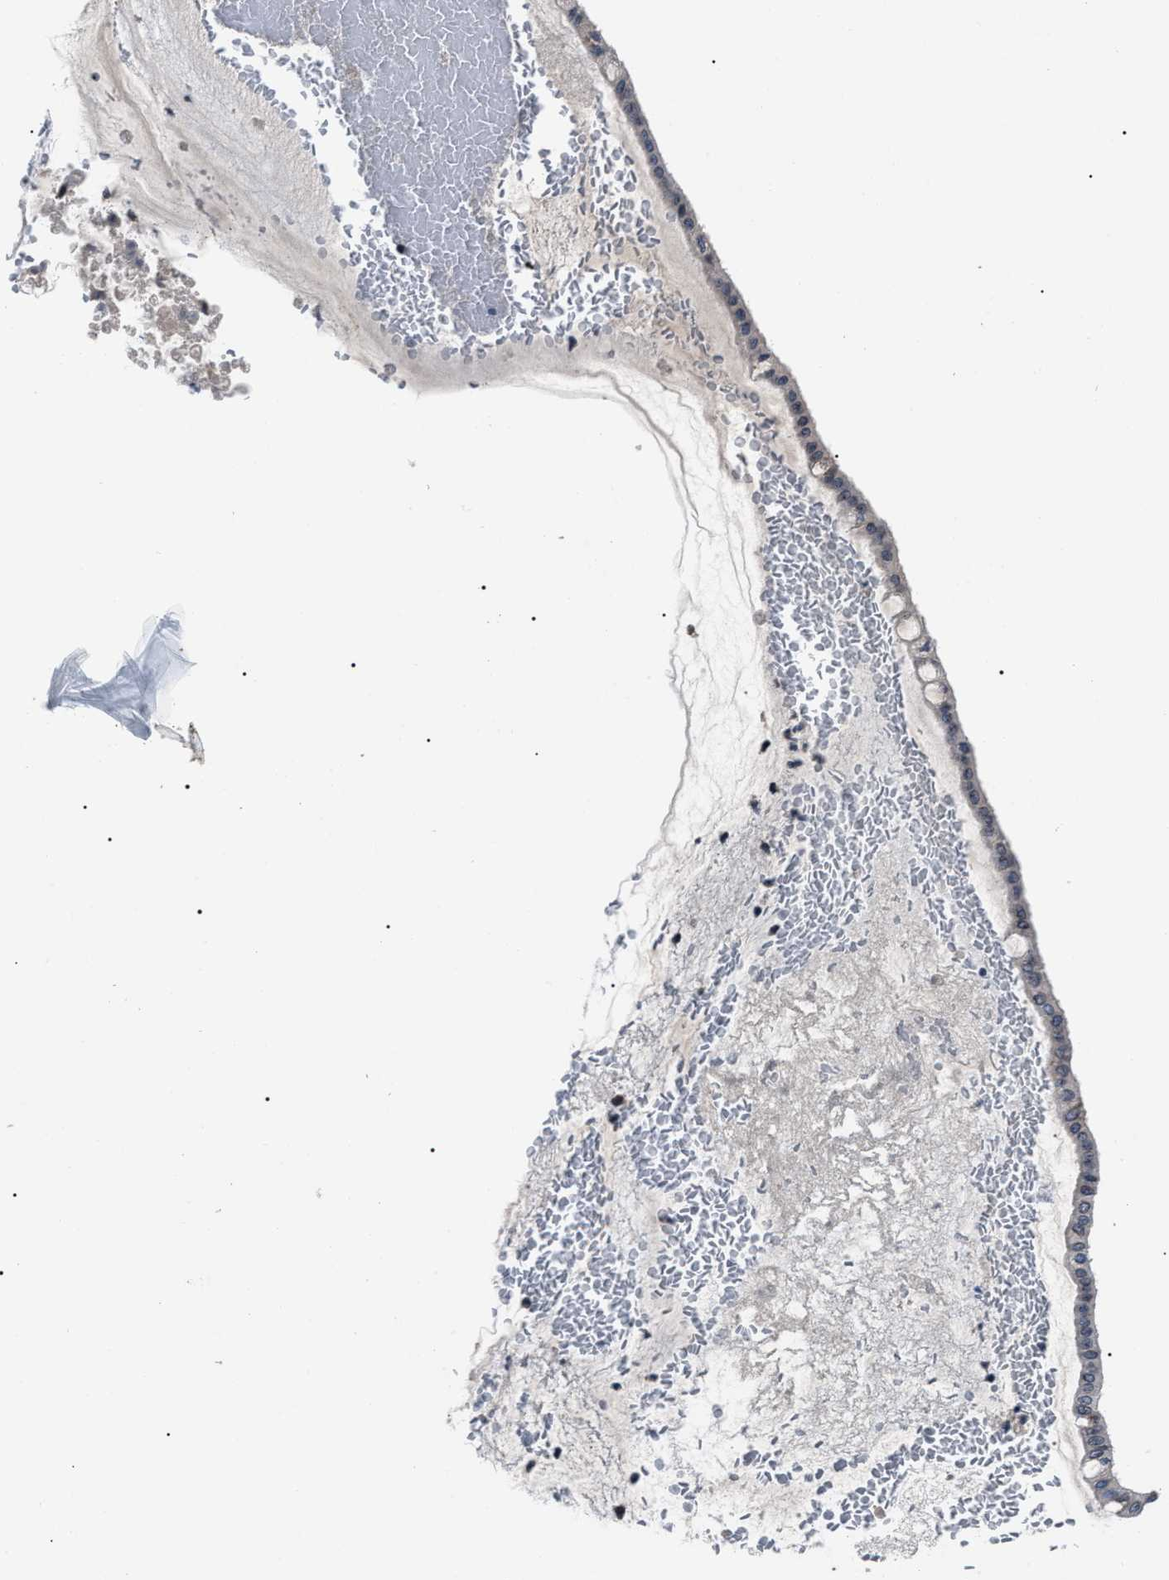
{"staining": {"intensity": "negative", "quantity": "none", "location": "none"}, "tissue": "ovarian cancer", "cell_type": "Tumor cells", "image_type": "cancer", "snomed": [{"axis": "morphology", "description": "Cystadenocarcinoma, mucinous, NOS"}, {"axis": "topography", "description": "Ovary"}], "caption": "Ovarian mucinous cystadenocarcinoma was stained to show a protein in brown. There is no significant positivity in tumor cells.", "gene": "LRRC14", "patient": {"sex": "female", "age": 73}}